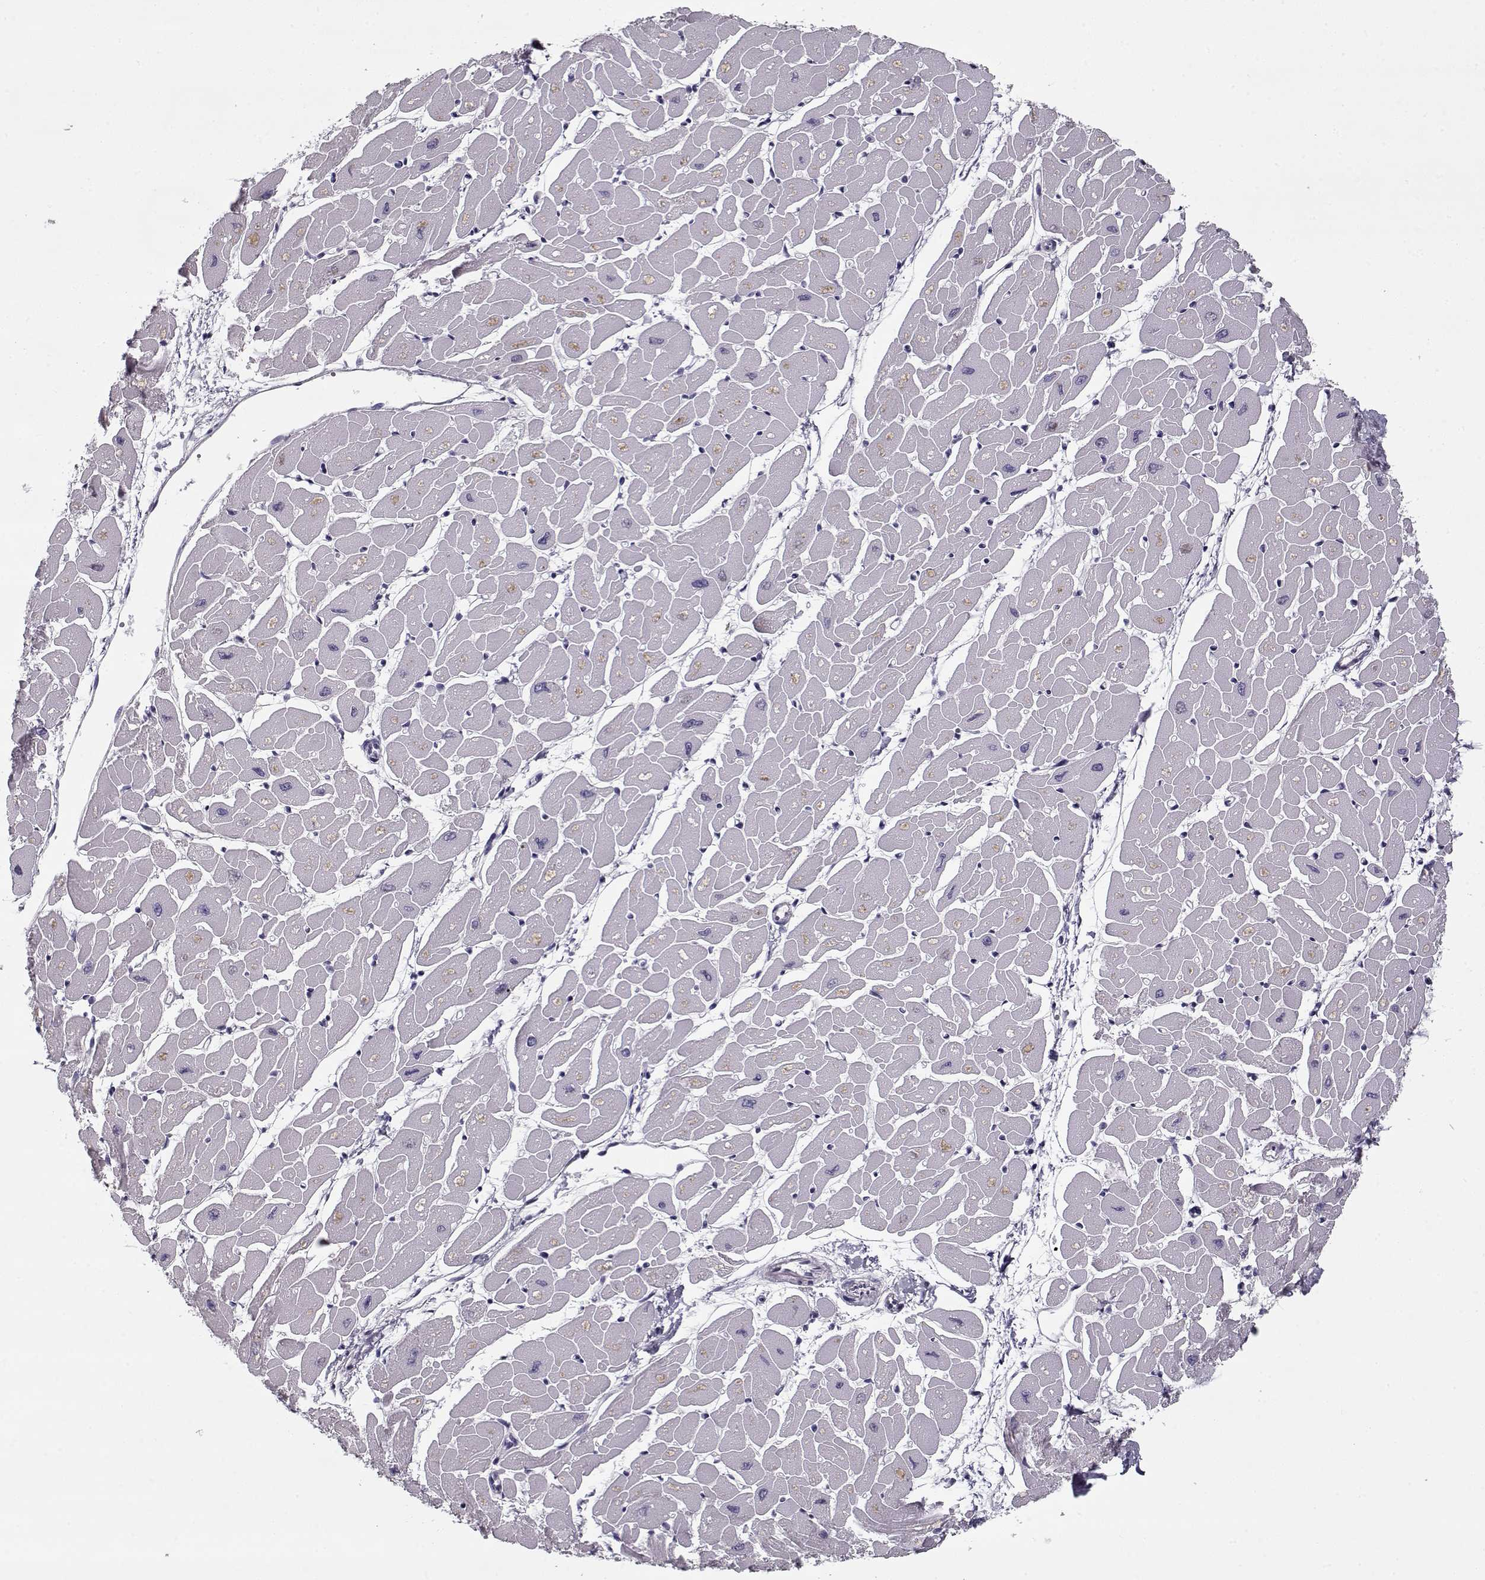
{"staining": {"intensity": "negative", "quantity": "none", "location": "none"}, "tissue": "heart muscle", "cell_type": "Cardiomyocytes", "image_type": "normal", "snomed": [{"axis": "morphology", "description": "Normal tissue, NOS"}, {"axis": "topography", "description": "Heart"}], "caption": "Cardiomyocytes show no significant positivity in unremarkable heart muscle. Nuclei are stained in blue.", "gene": "SPACA9", "patient": {"sex": "male", "age": 57}}